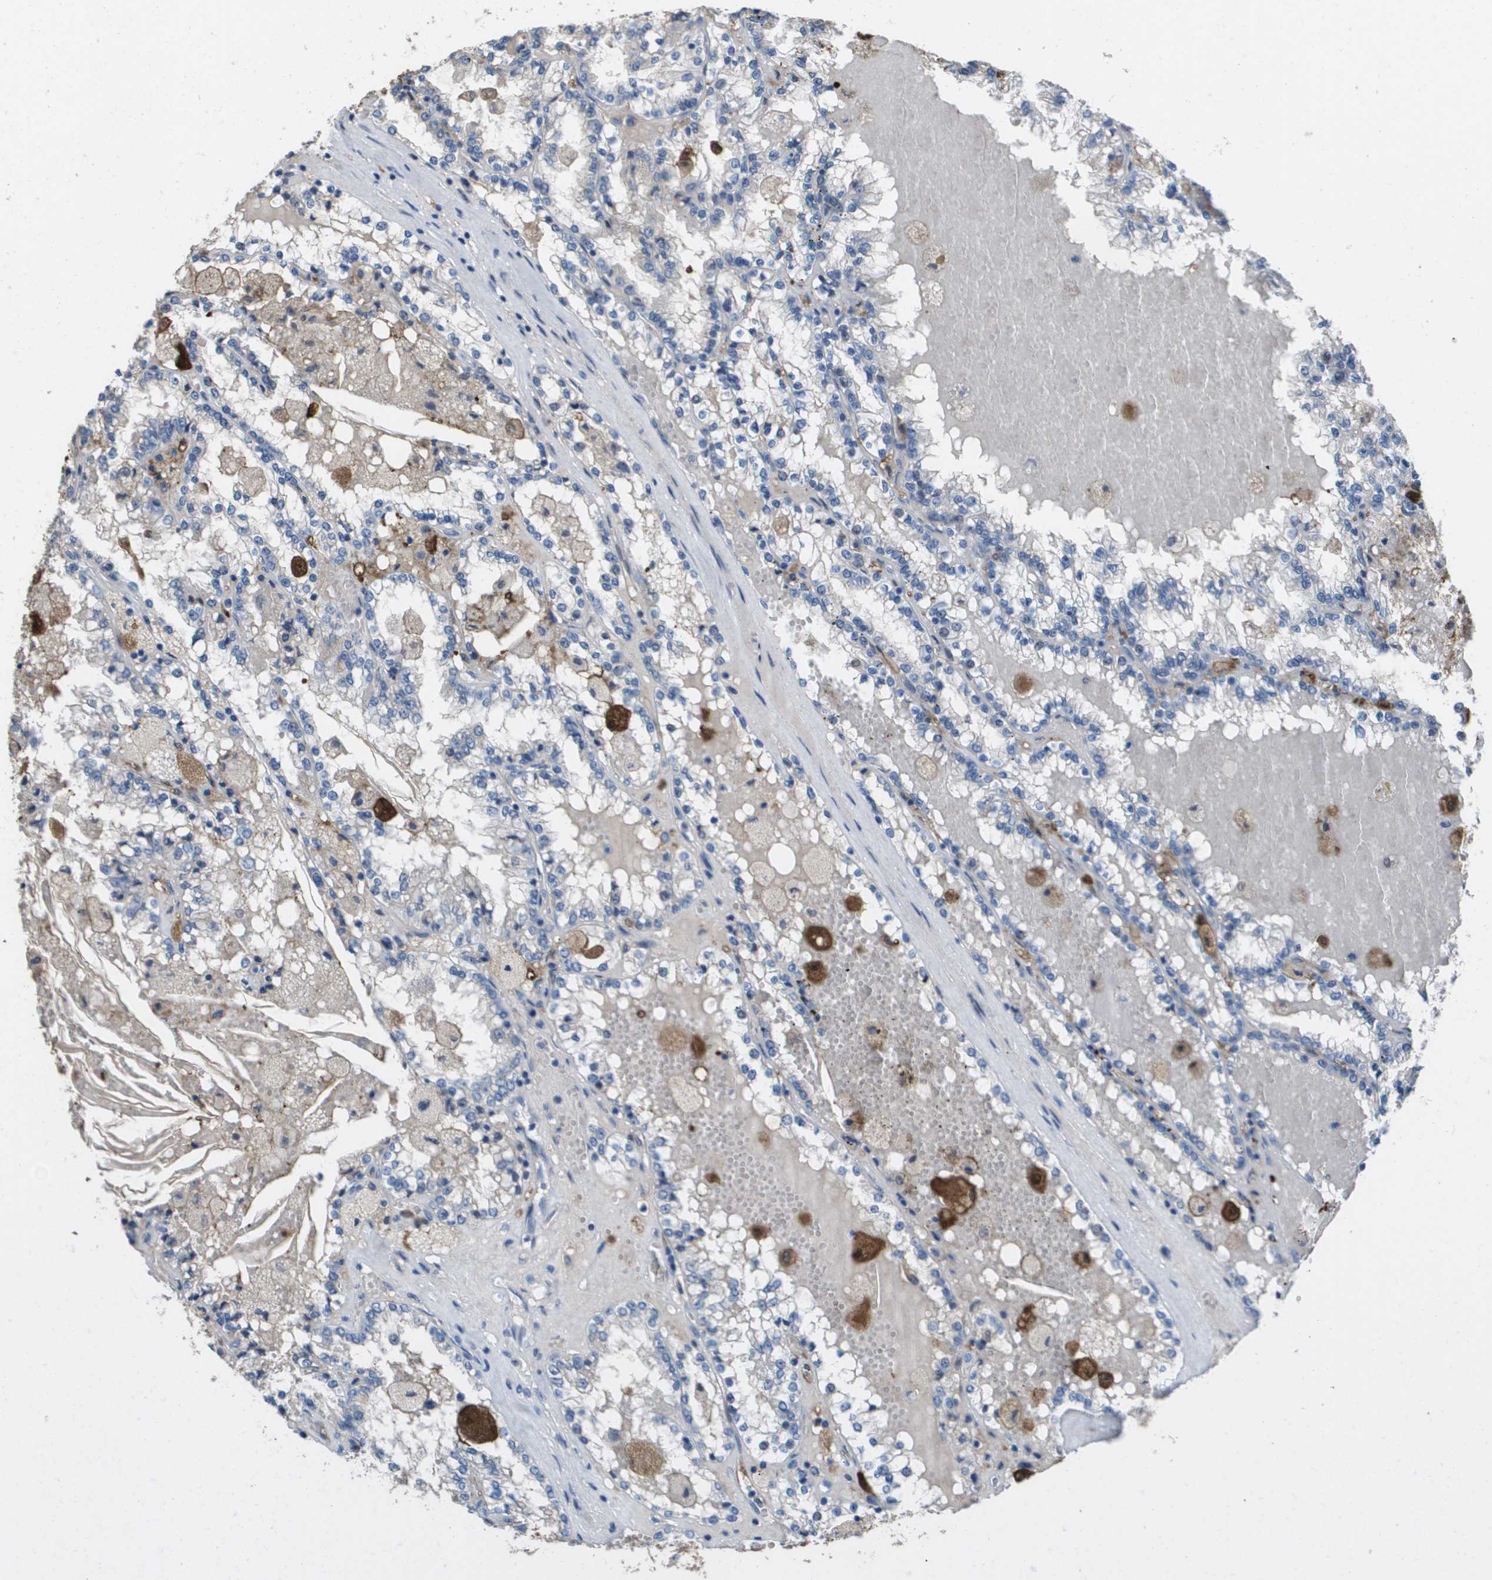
{"staining": {"intensity": "negative", "quantity": "none", "location": "none"}, "tissue": "renal cancer", "cell_type": "Tumor cells", "image_type": "cancer", "snomed": [{"axis": "morphology", "description": "Adenocarcinoma, NOS"}, {"axis": "topography", "description": "Kidney"}], "caption": "DAB immunohistochemical staining of adenocarcinoma (renal) demonstrates no significant positivity in tumor cells.", "gene": "FABP5", "patient": {"sex": "female", "age": 56}}